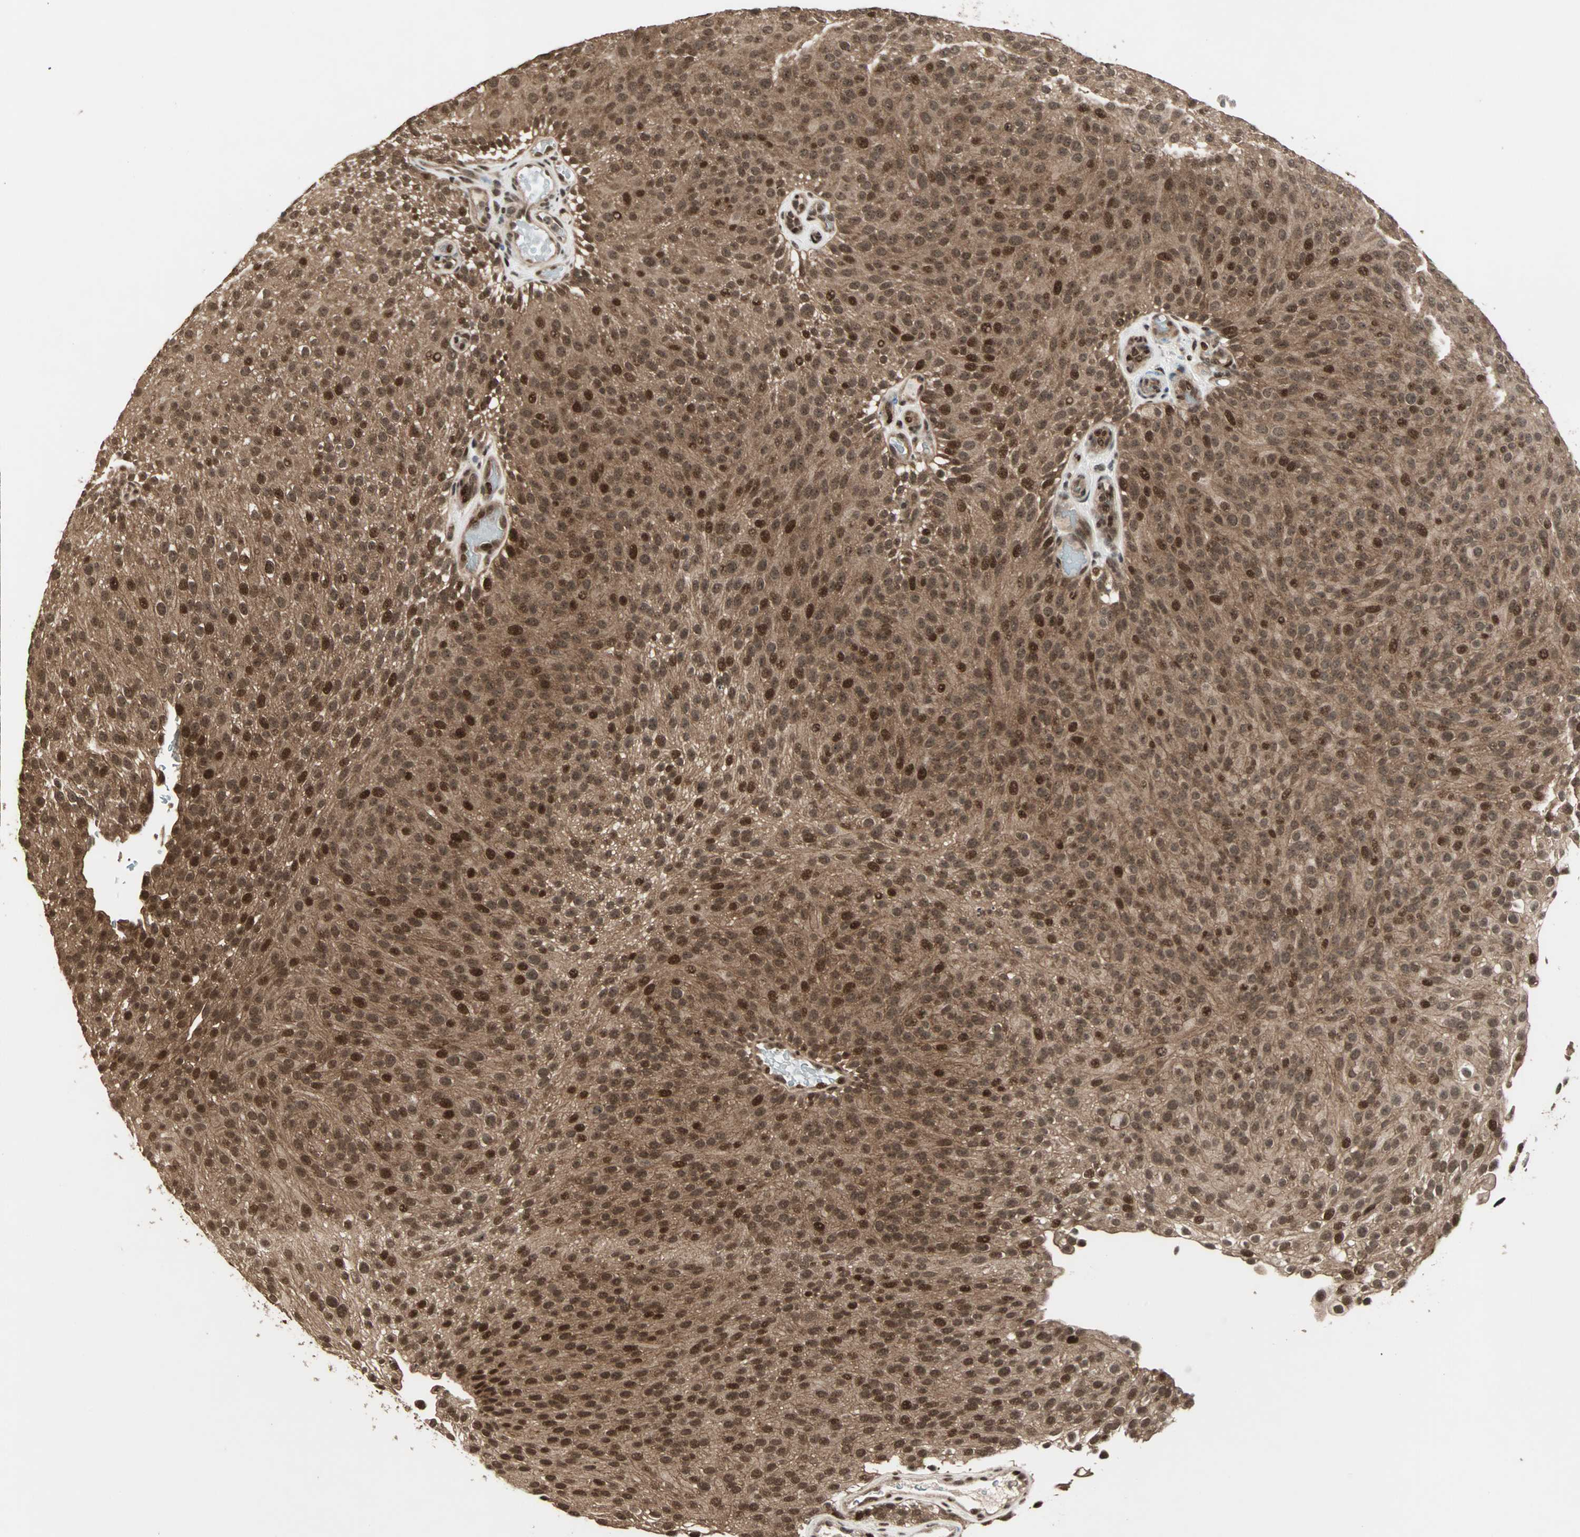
{"staining": {"intensity": "strong", "quantity": ">75%", "location": "cytoplasmic/membranous,nuclear"}, "tissue": "urothelial cancer", "cell_type": "Tumor cells", "image_type": "cancer", "snomed": [{"axis": "morphology", "description": "Urothelial carcinoma, Low grade"}, {"axis": "topography", "description": "Urinary bladder"}], "caption": "Urothelial cancer stained with immunohistochemistry (IHC) reveals strong cytoplasmic/membranous and nuclear expression in approximately >75% of tumor cells.", "gene": "ZNF44", "patient": {"sex": "male", "age": 78}}